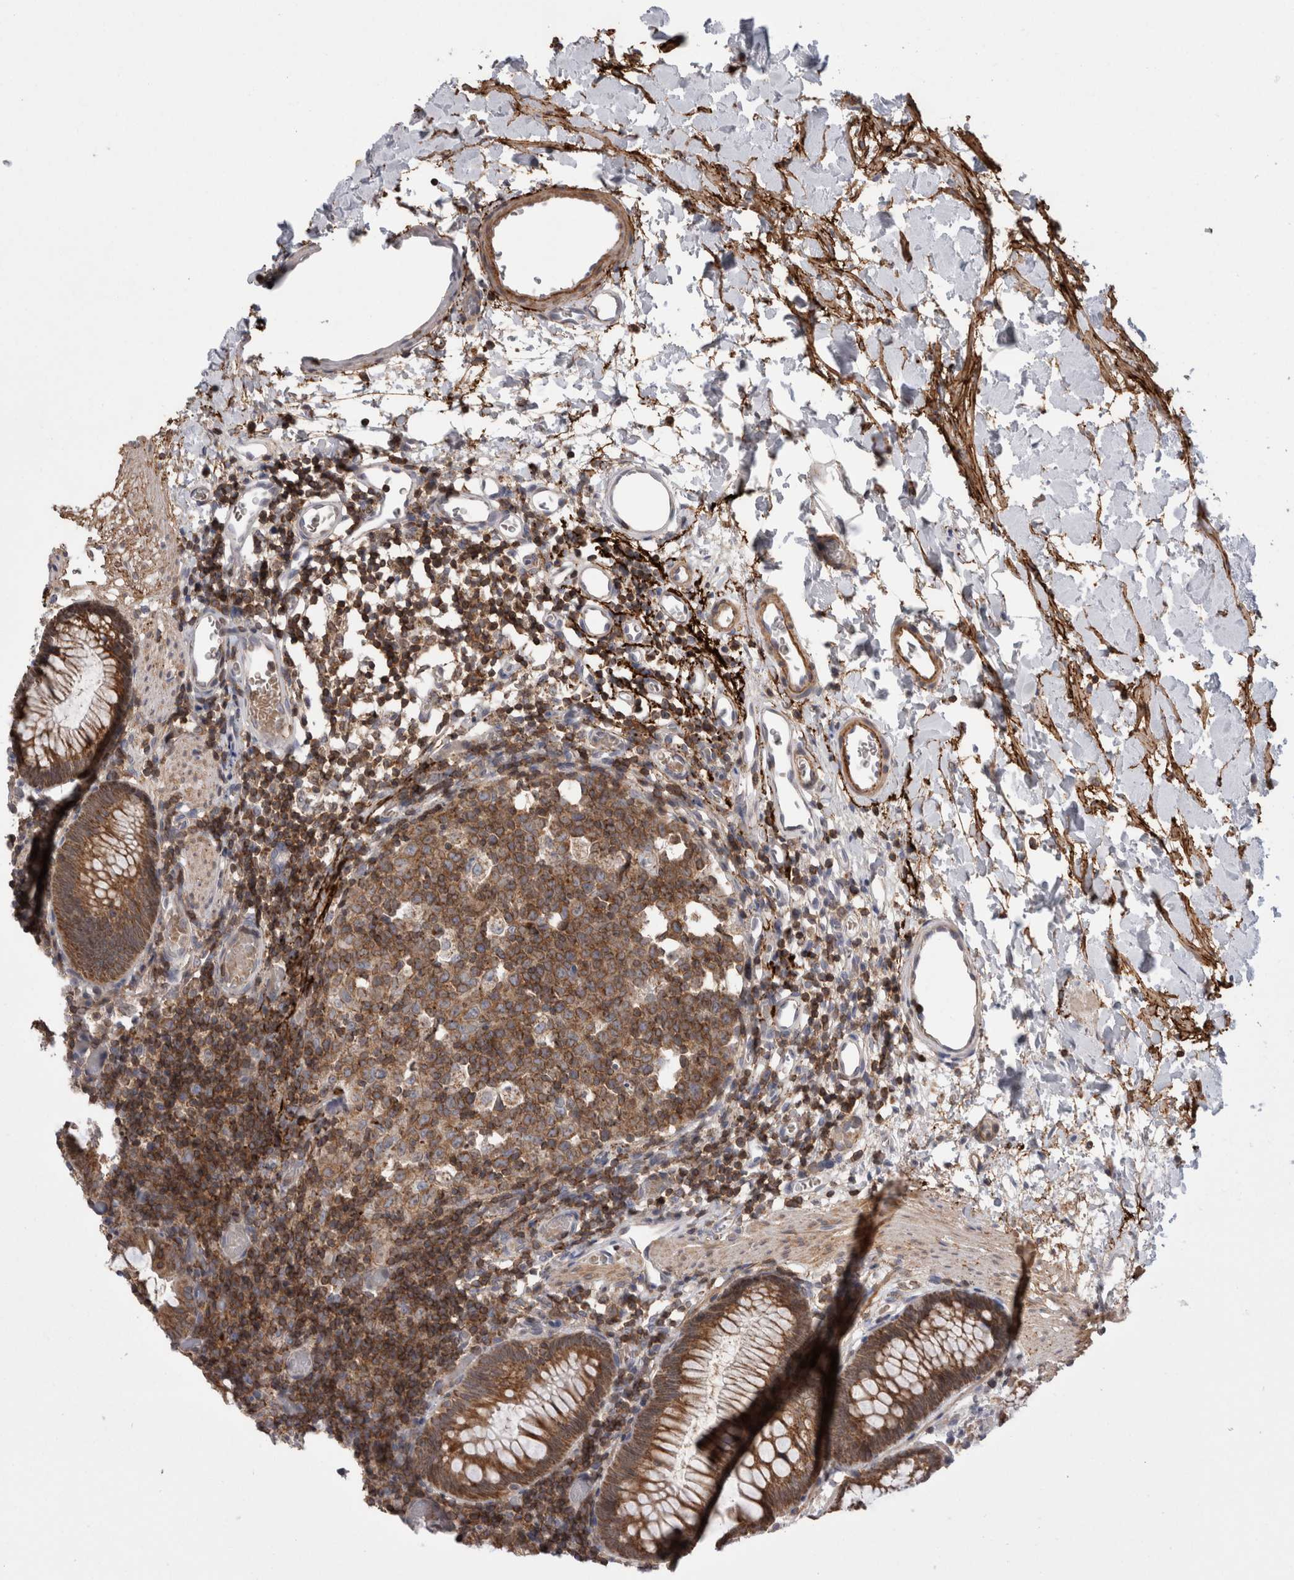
{"staining": {"intensity": "moderate", "quantity": ">75%", "location": "cytoplasmic/membranous"}, "tissue": "colon", "cell_type": "Endothelial cells", "image_type": "normal", "snomed": [{"axis": "morphology", "description": "Normal tissue, NOS"}, {"axis": "topography", "description": "Colon"}], "caption": "Immunohistochemical staining of unremarkable colon displays >75% levels of moderate cytoplasmic/membranous protein positivity in approximately >75% of endothelial cells.", "gene": "DARS2", "patient": {"sex": "male", "age": 14}}